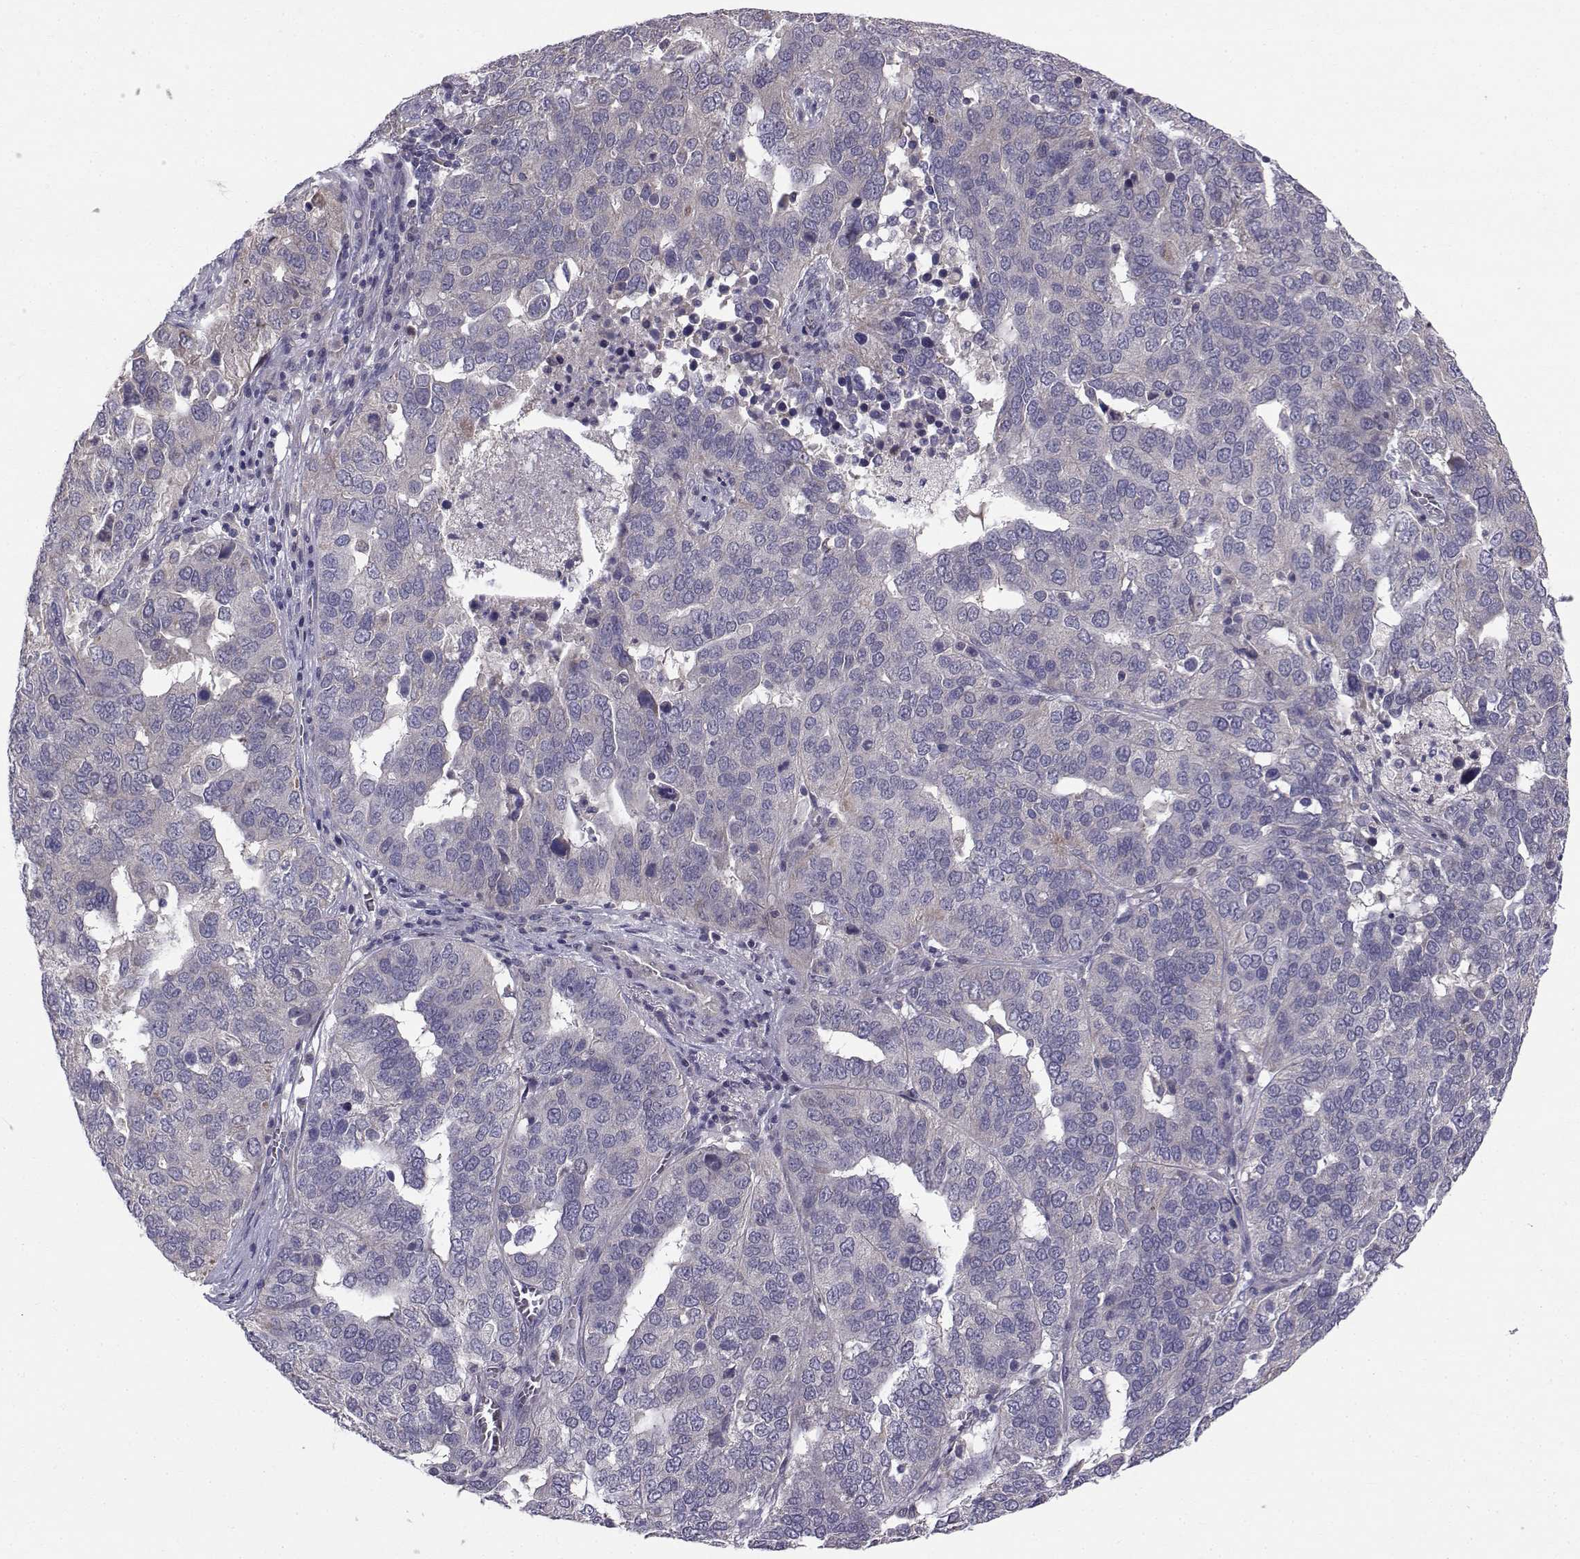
{"staining": {"intensity": "negative", "quantity": "none", "location": "none"}, "tissue": "ovarian cancer", "cell_type": "Tumor cells", "image_type": "cancer", "snomed": [{"axis": "morphology", "description": "Carcinoma, endometroid"}, {"axis": "topography", "description": "Soft tissue"}, {"axis": "topography", "description": "Ovary"}], "caption": "Immunohistochemical staining of human ovarian cancer exhibits no significant staining in tumor cells. (DAB (3,3'-diaminobenzidine) immunohistochemistry (IHC) with hematoxylin counter stain).", "gene": "PEX5L", "patient": {"sex": "female", "age": 52}}